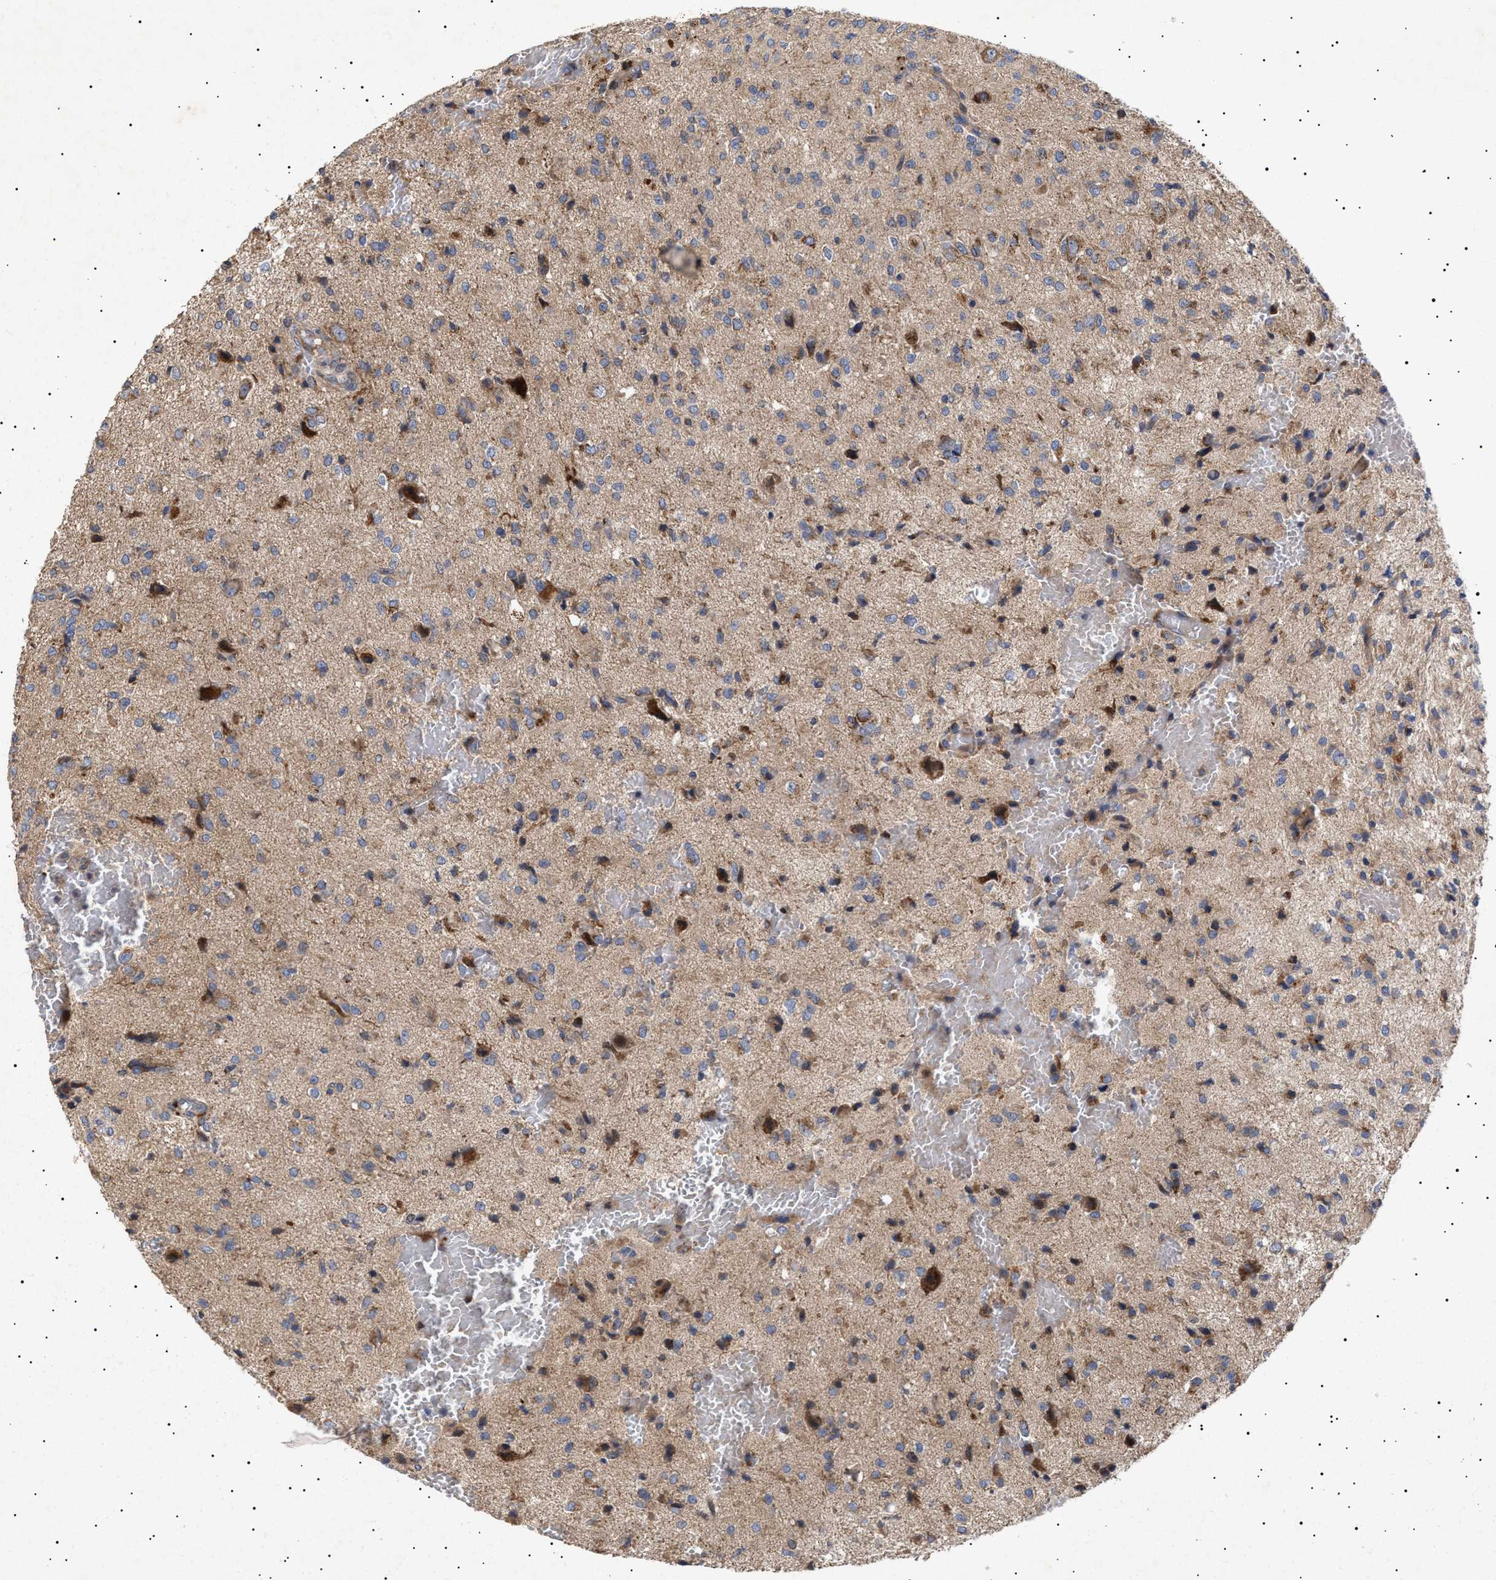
{"staining": {"intensity": "moderate", "quantity": ">75%", "location": "cytoplasmic/membranous"}, "tissue": "glioma", "cell_type": "Tumor cells", "image_type": "cancer", "snomed": [{"axis": "morphology", "description": "Glioma, malignant, High grade"}, {"axis": "topography", "description": "Brain"}], "caption": "Glioma tissue exhibits moderate cytoplasmic/membranous staining in about >75% of tumor cells, visualized by immunohistochemistry.", "gene": "MRPL10", "patient": {"sex": "female", "age": 59}}